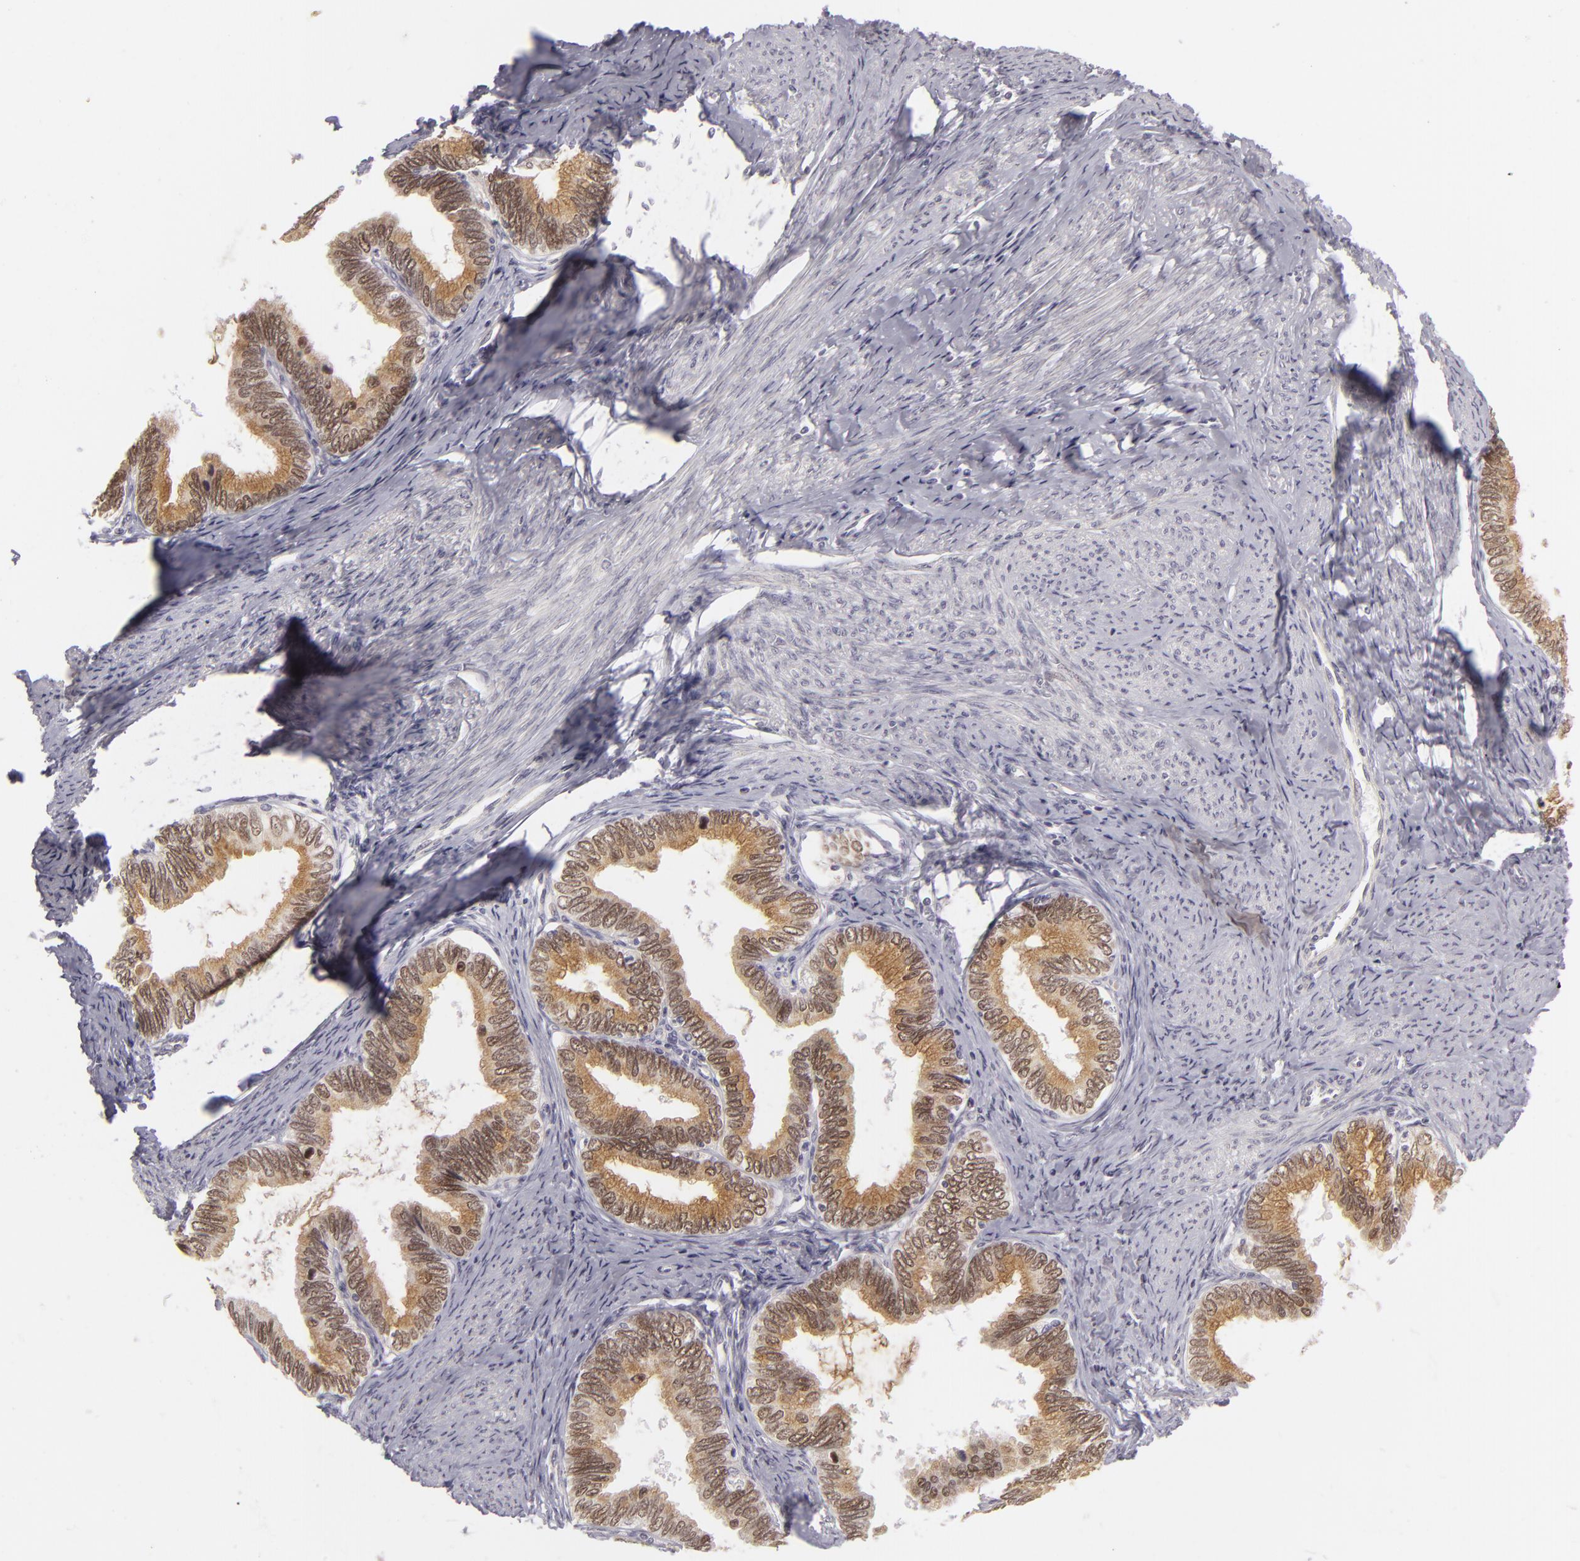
{"staining": {"intensity": "moderate", "quantity": ">75%", "location": "cytoplasmic/membranous,nuclear"}, "tissue": "cervical cancer", "cell_type": "Tumor cells", "image_type": "cancer", "snomed": [{"axis": "morphology", "description": "Adenocarcinoma, NOS"}, {"axis": "topography", "description": "Cervix"}], "caption": "Moderate cytoplasmic/membranous and nuclear protein staining is identified in about >75% of tumor cells in cervical cancer. The staining is performed using DAB brown chromogen to label protein expression. The nuclei are counter-stained blue using hematoxylin.", "gene": "SIX1", "patient": {"sex": "female", "age": 49}}